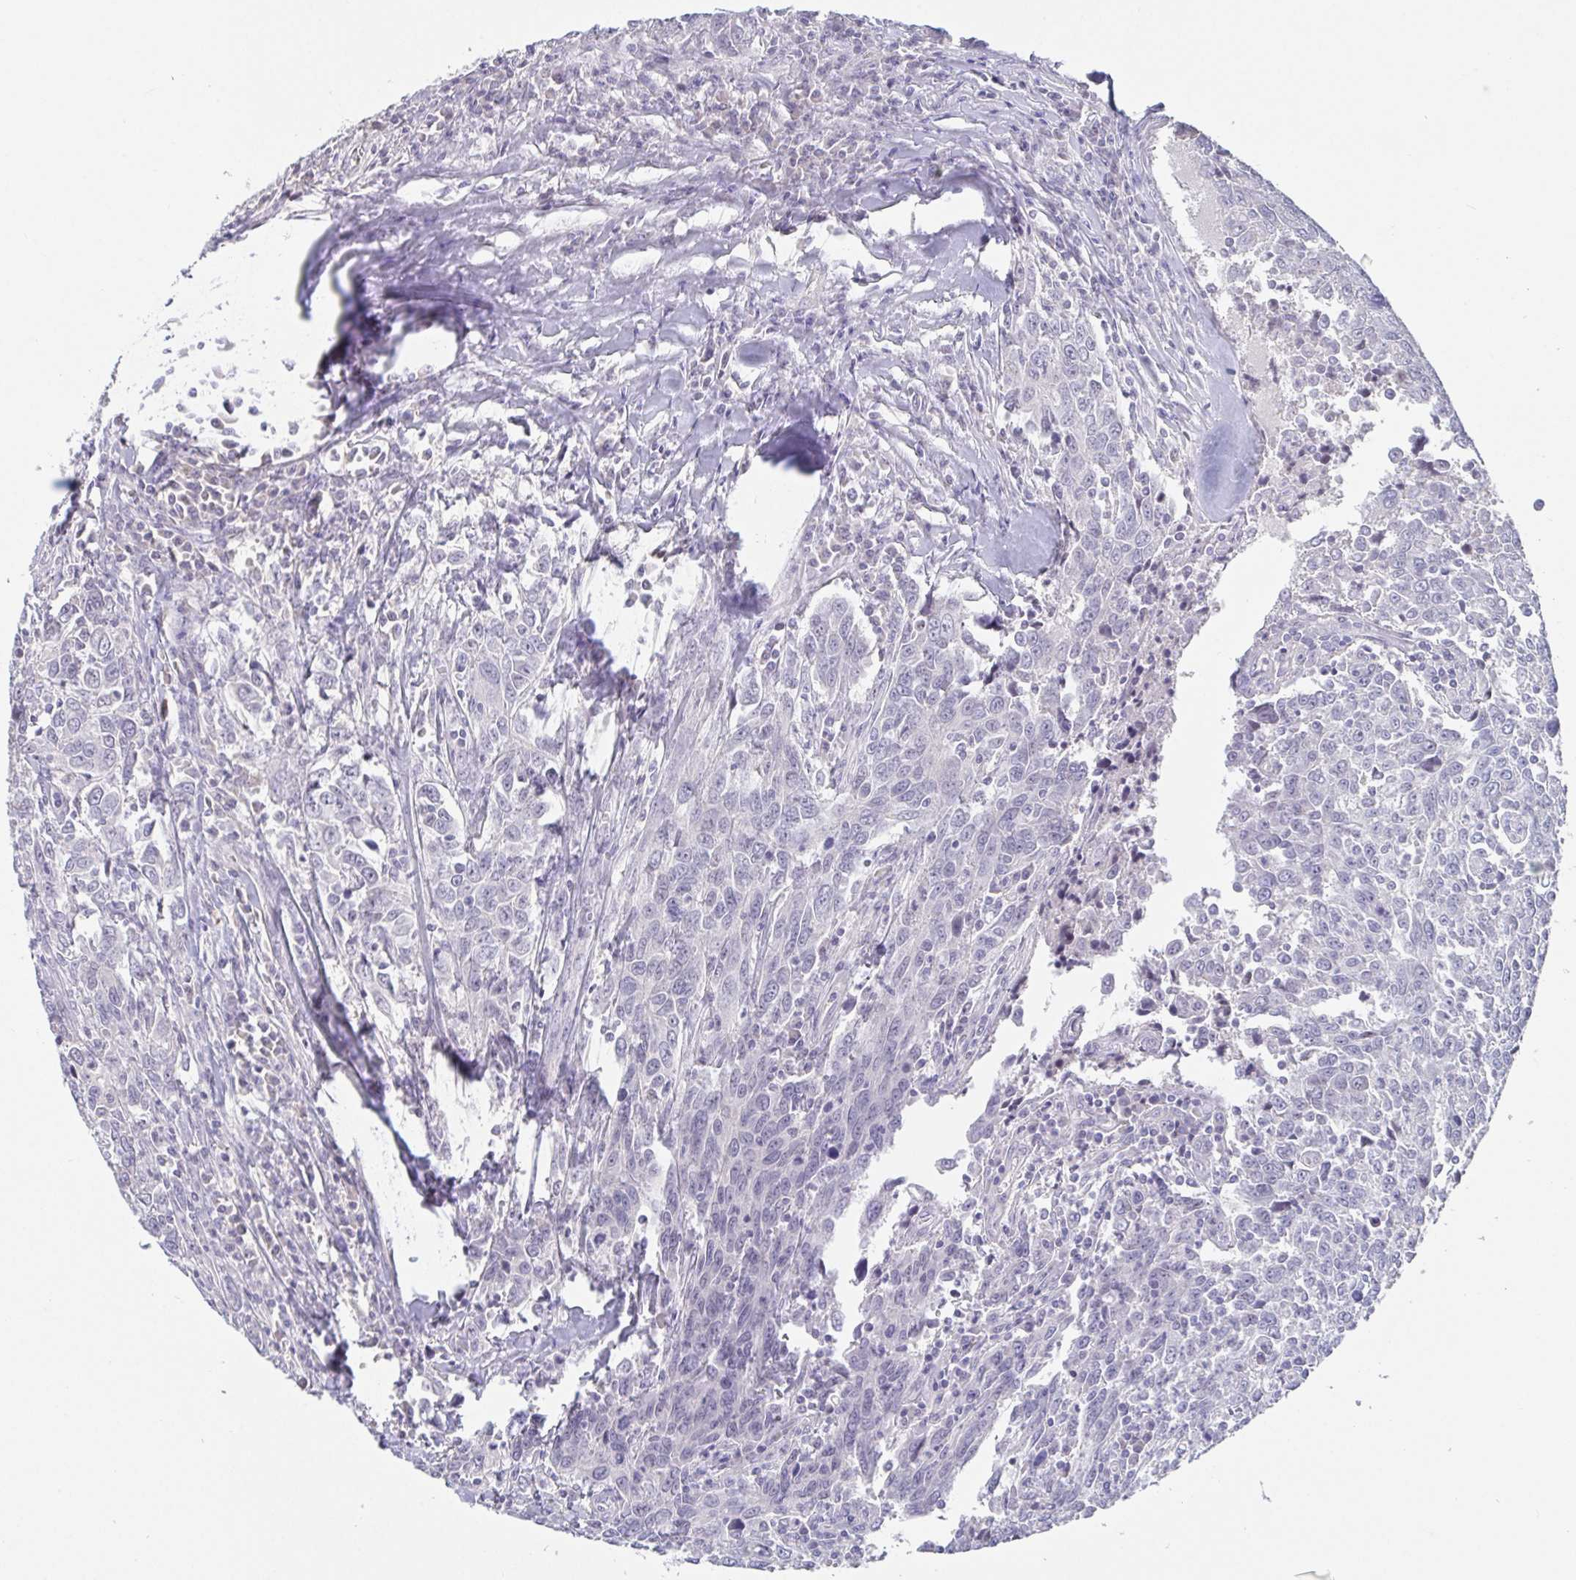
{"staining": {"intensity": "negative", "quantity": "none", "location": "none"}, "tissue": "breast cancer", "cell_type": "Tumor cells", "image_type": "cancer", "snomed": [{"axis": "morphology", "description": "Duct carcinoma"}, {"axis": "topography", "description": "Breast"}], "caption": "Breast cancer stained for a protein using IHC exhibits no staining tumor cells.", "gene": "MYC", "patient": {"sex": "female", "age": 50}}